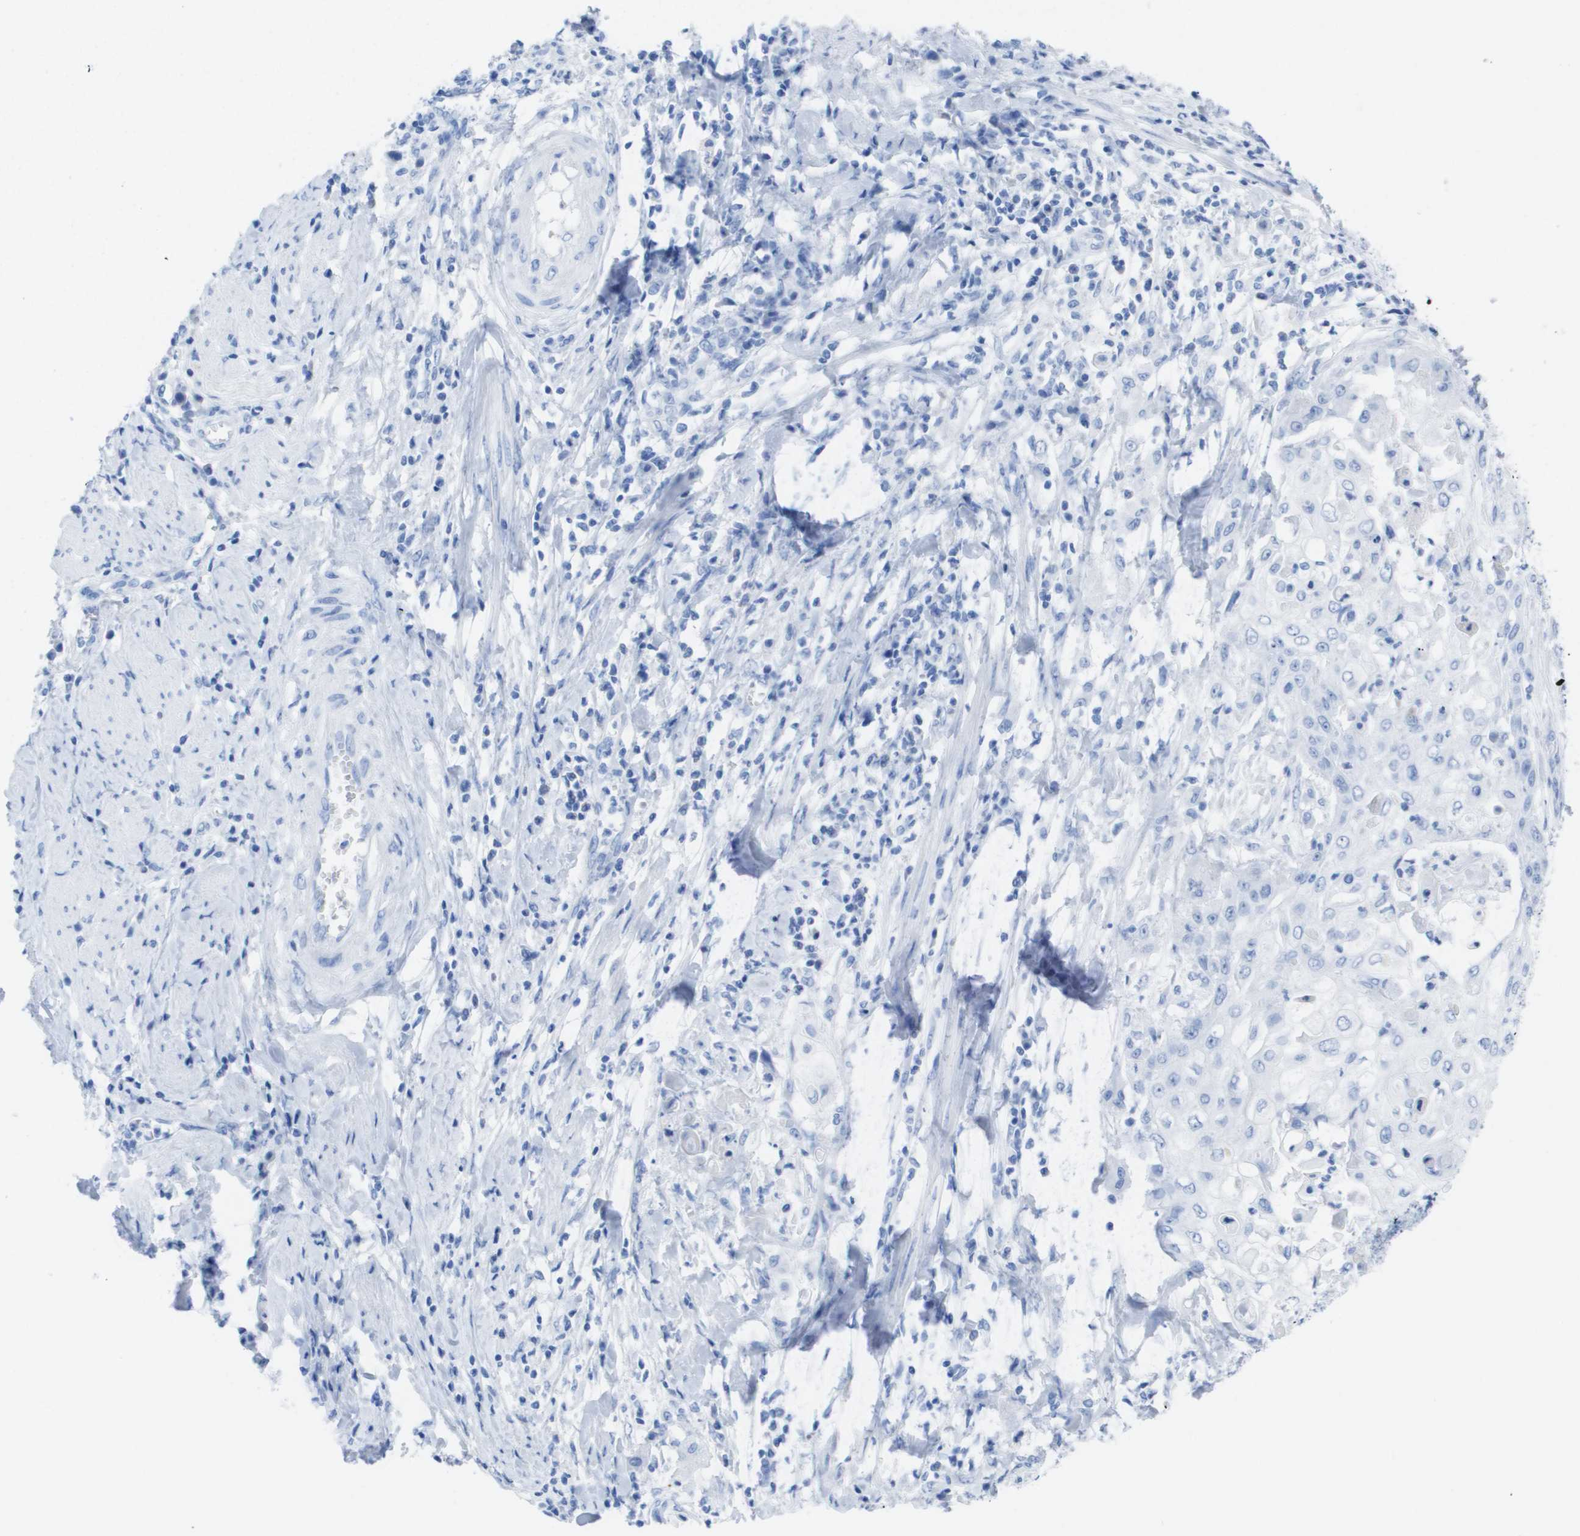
{"staining": {"intensity": "negative", "quantity": "none", "location": "none"}, "tissue": "cervical cancer", "cell_type": "Tumor cells", "image_type": "cancer", "snomed": [{"axis": "morphology", "description": "Squamous cell carcinoma, NOS"}, {"axis": "topography", "description": "Cervix"}], "caption": "DAB immunohistochemical staining of human squamous cell carcinoma (cervical) exhibits no significant positivity in tumor cells.", "gene": "KCNA3", "patient": {"sex": "female", "age": 39}}